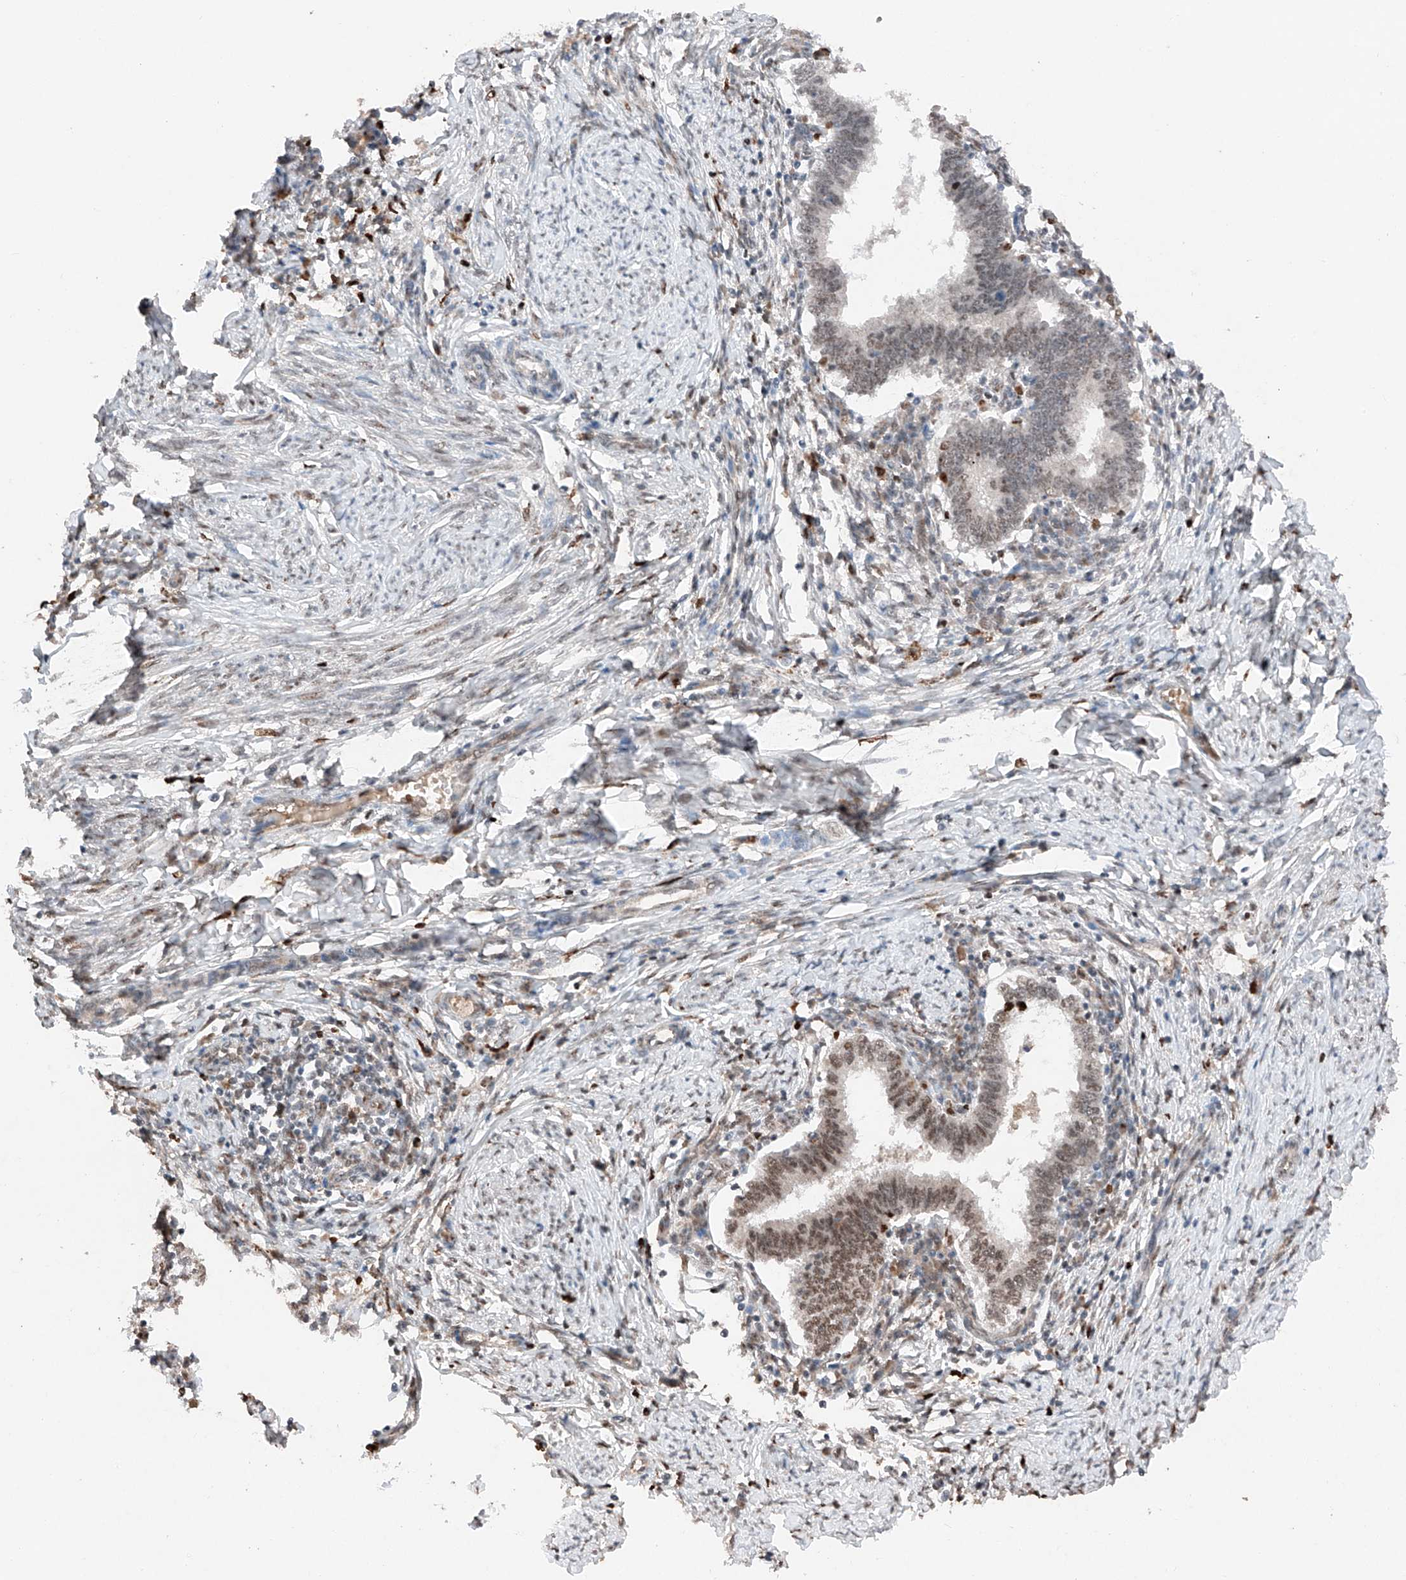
{"staining": {"intensity": "moderate", "quantity": "<25%", "location": "nuclear"}, "tissue": "cervical cancer", "cell_type": "Tumor cells", "image_type": "cancer", "snomed": [{"axis": "morphology", "description": "Adenocarcinoma, NOS"}, {"axis": "topography", "description": "Cervix"}], "caption": "This image demonstrates cervical cancer stained with immunohistochemistry (IHC) to label a protein in brown. The nuclear of tumor cells show moderate positivity for the protein. Nuclei are counter-stained blue.", "gene": "TBX4", "patient": {"sex": "female", "age": 36}}